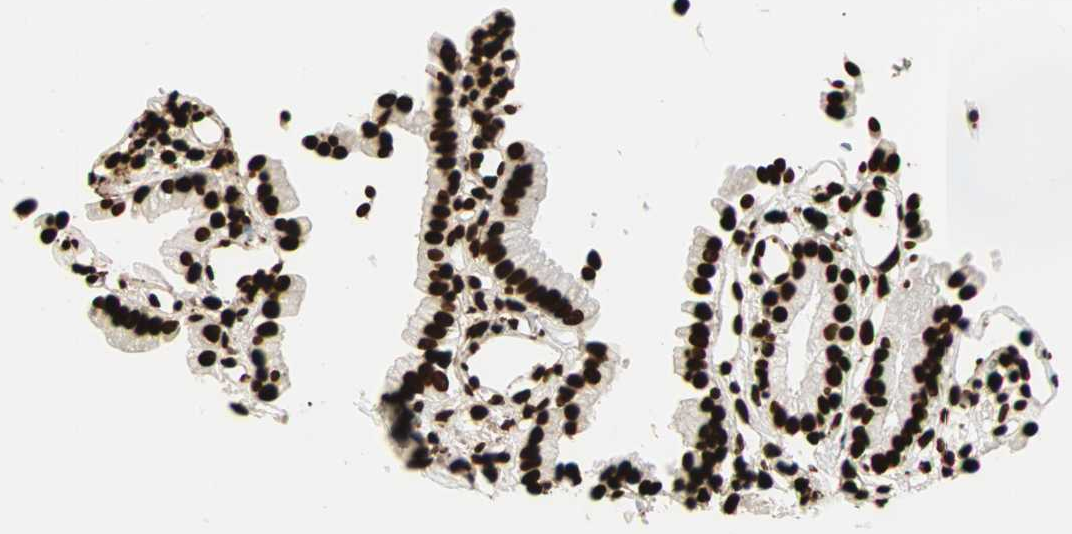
{"staining": {"intensity": "strong", "quantity": ">75%", "location": "nuclear"}, "tissue": "gallbladder", "cell_type": "Glandular cells", "image_type": "normal", "snomed": [{"axis": "morphology", "description": "Normal tissue, NOS"}, {"axis": "topography", "description": "Gallbladder"}], "caption": "DAB immunohistochemical staining of benign gallbladder reveals strong nuclear protein expression in approximately >75% of glandular cells.", "gene": "GLI2", "patient": {"sex": "male", "age": 65}}